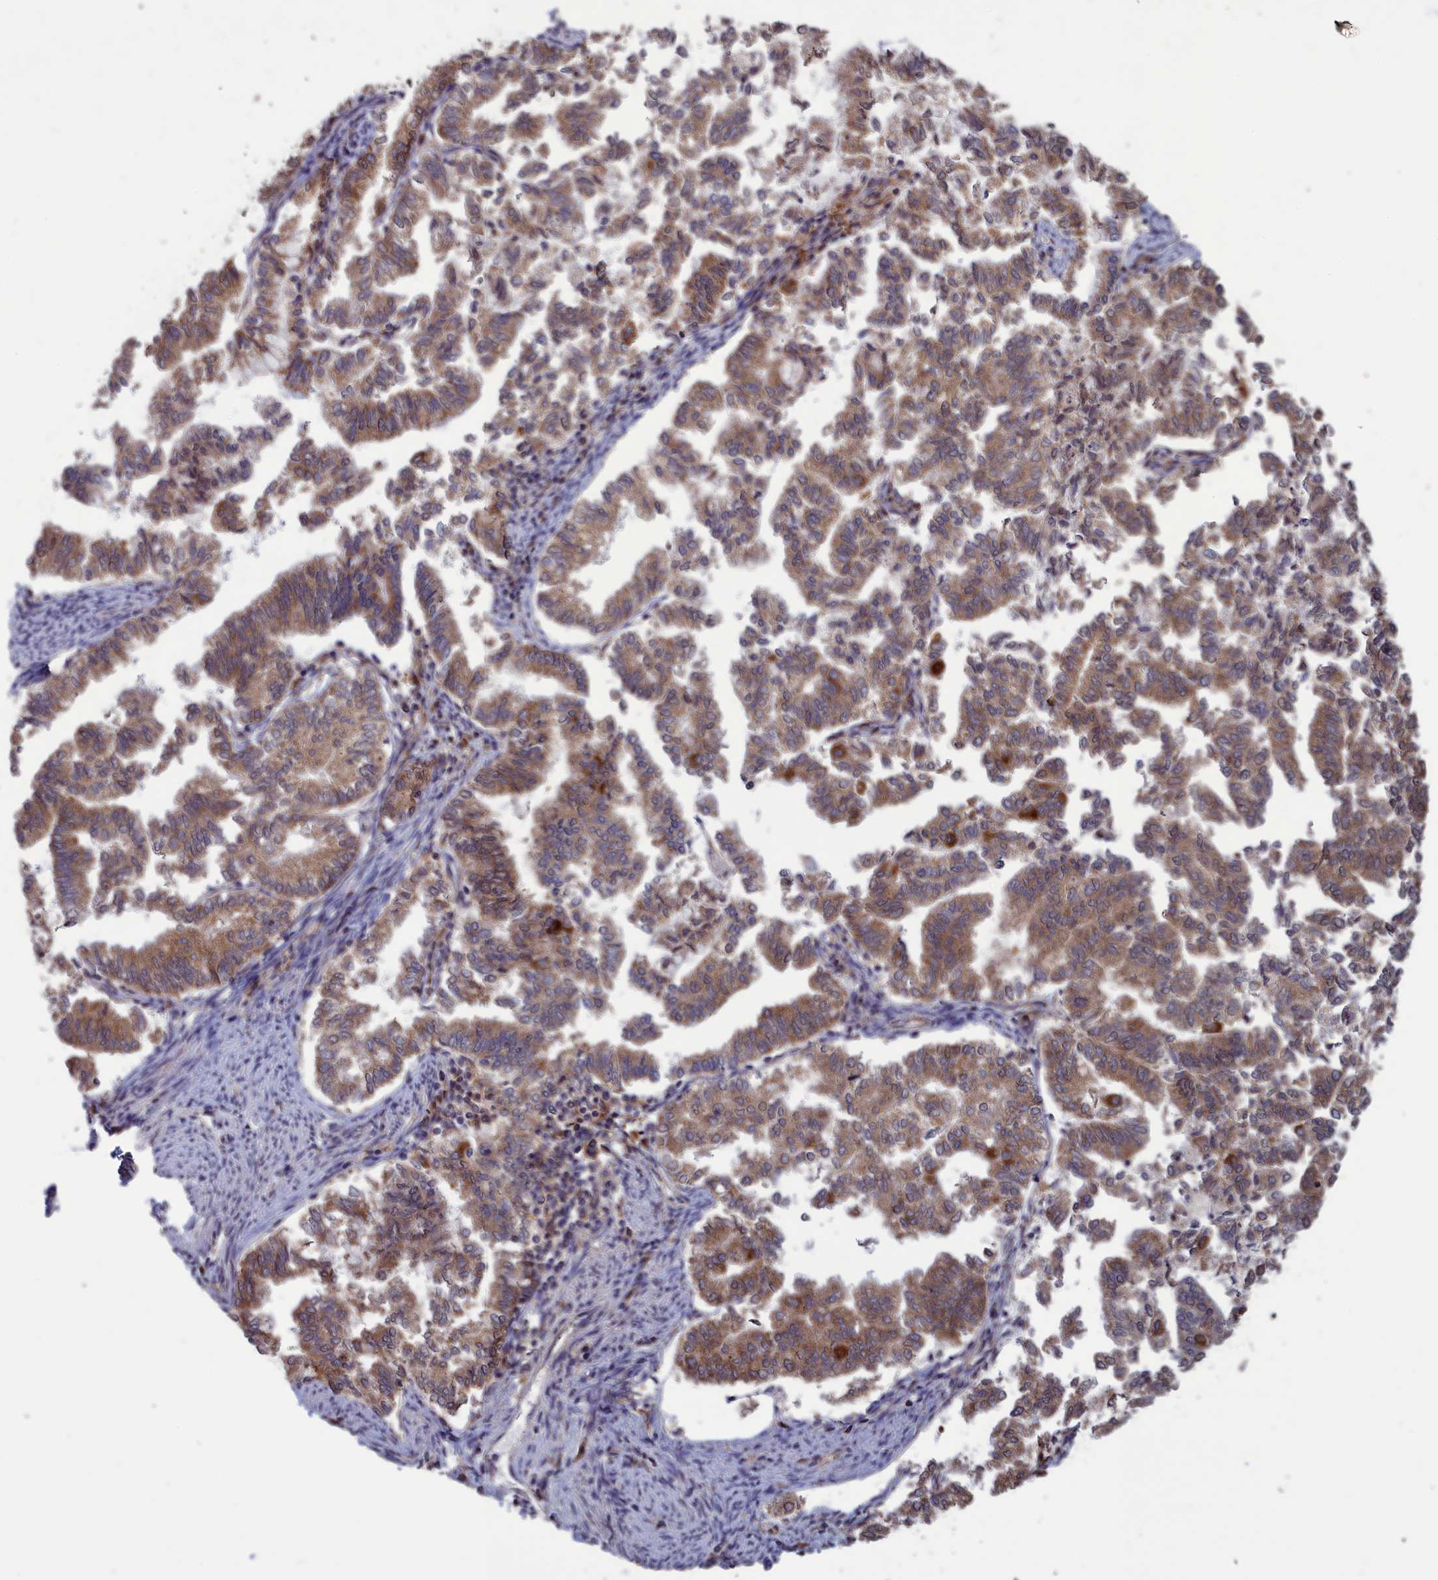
{"staining": {"intensity": "moderate", "quantity": ">75%", "location": "cytoplasmic/membranous"}, "tissue": "endometrial cancer", "cell_type": "Tumor cells", "image_type": "cancer", "snomed": [{"axis": "morphology", "description": "Adenocarcinoma, NOS"}, {"axis": "topography", "description": "Endometrium"}], "caption": "Endometrial cancer (adenocarcinoma) was stained to show a protein in brown. There is medium levels of moderate cytoplasmic/membranous staining in about >75% of tumor cells.", "gene": "CACTIN", "patient": {"sex": "female", "age": 79}}